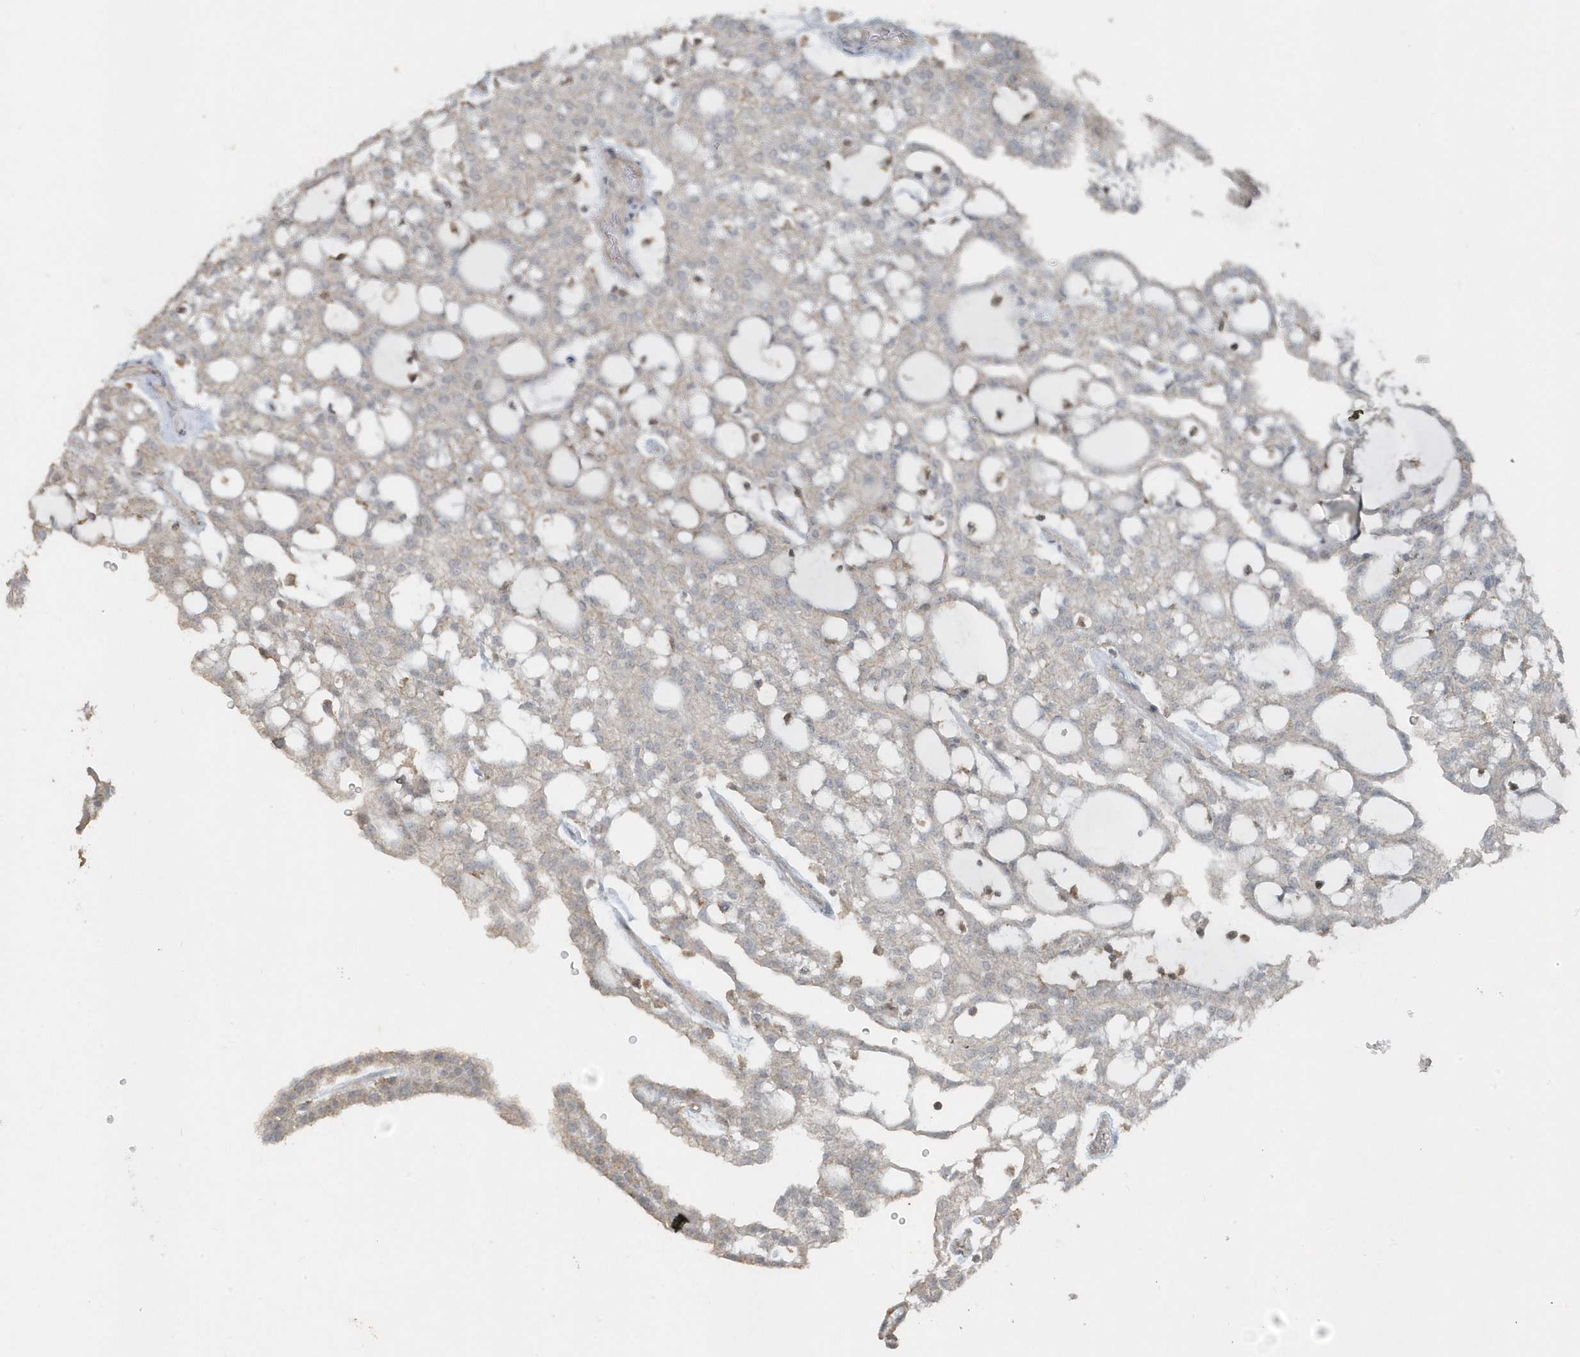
{"staining": {"intensity": "weak", "quantity": "<25%", "location": "cytoplasmic/membranous"}, "tissue": "renal cancer", "cell_type": "Tumor cells", "image_type": "cancer", "snomed": [{"axis": "morphology", "description": "Adenocarcinoma, NOS"}, {"axis": "topography", "description": "Kidney"}], "caption": "This is an immunohistochemistry (IHC) image of renal cancer. There is no expression in tumor cells.", "gene": "ACTC1", "patient": {"sex": "male", "age": 63}}